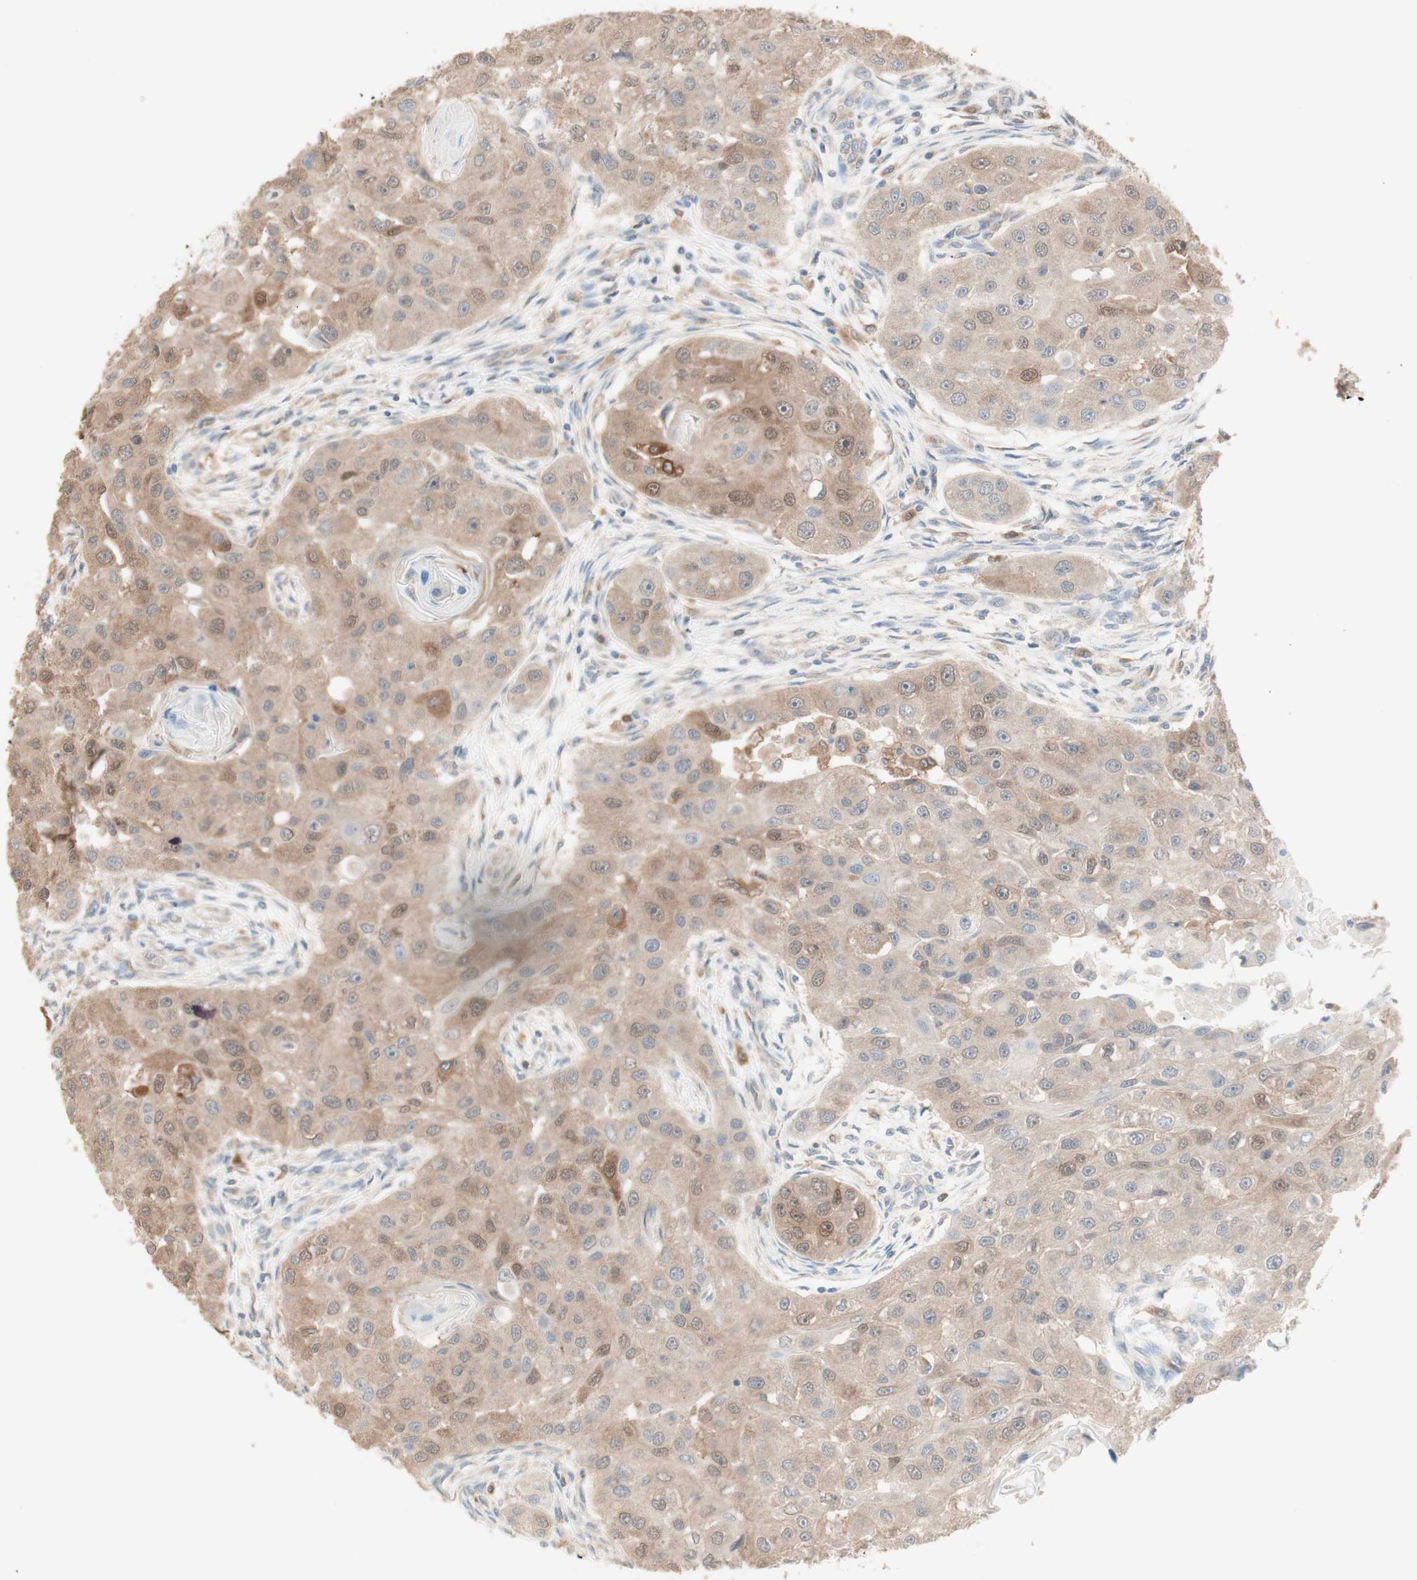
{"staining": {"intensity": "weak", "quantity": ">75%", "location": "cytoplasmic/membranous"}, "tissue": "head and neck cancer", "cell_type": "Tumor cells", "image_type": "cancer", "snomed": [{"axis": "morphology", "description": "Normal tissue, NOS"}, {"axis": "morphology", "description": "Squamous cell carcinoma, NOS"}, {"axis": "topography", "description": "Skeletal muscle"}, {"axis": "topography", "description": "Head-Neck"}], "caption": "High-power microscopy captured an immunohistochemistry histopathology image of head and neck cancer (squamous cell carcinoma), revealing weak cytoplasmic/membranous expression in about >75% of tumor cells.", "gene": "COMT", "patient": {"sex": "male", "age": 51}}